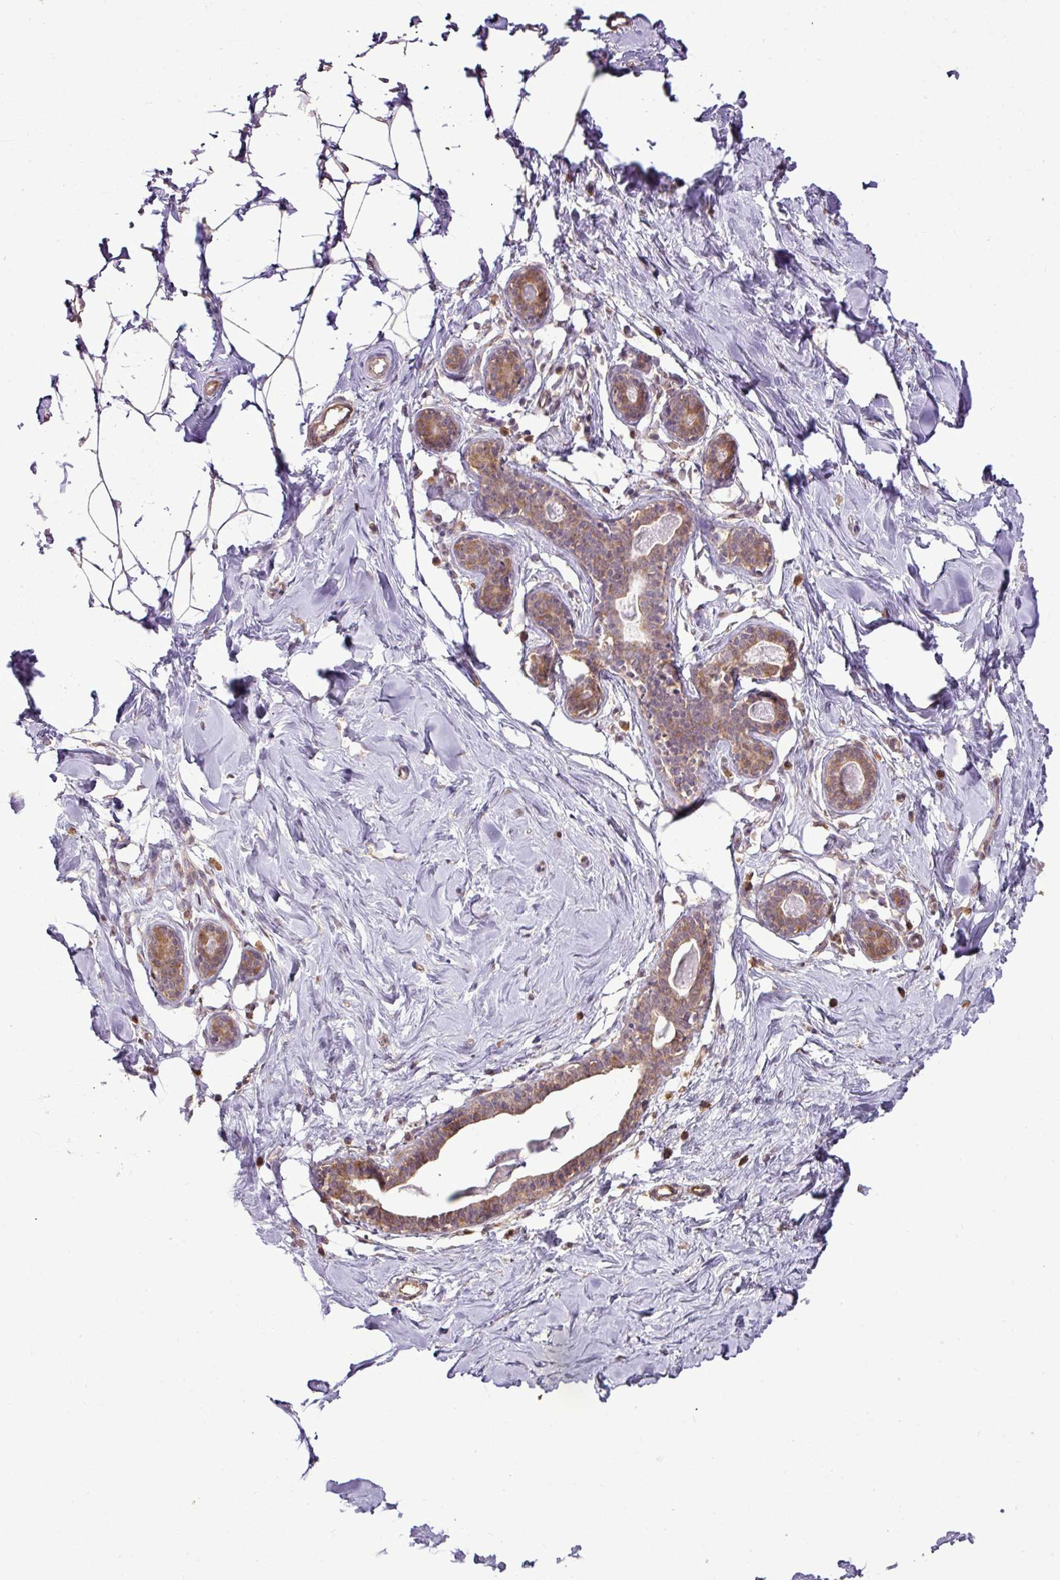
{"staining": {"intensity": "weak", "quantity": "<25%", "location": "cytoplasmic/membranous"}, "tissue": "breast", "cell_type": "Adipocytes", "image_type": "normal", "snomed": [{"axis": "morphology", "description": "Normal tissue, NOS"}, {"axis": "topography", "description": "Breast"}], "caption": "Histopathology image shows no protein positivity in adipocytes of unremarkable breast.", "gene": "DNAAF4", "patient": {"sex": "female", "age": 23}}